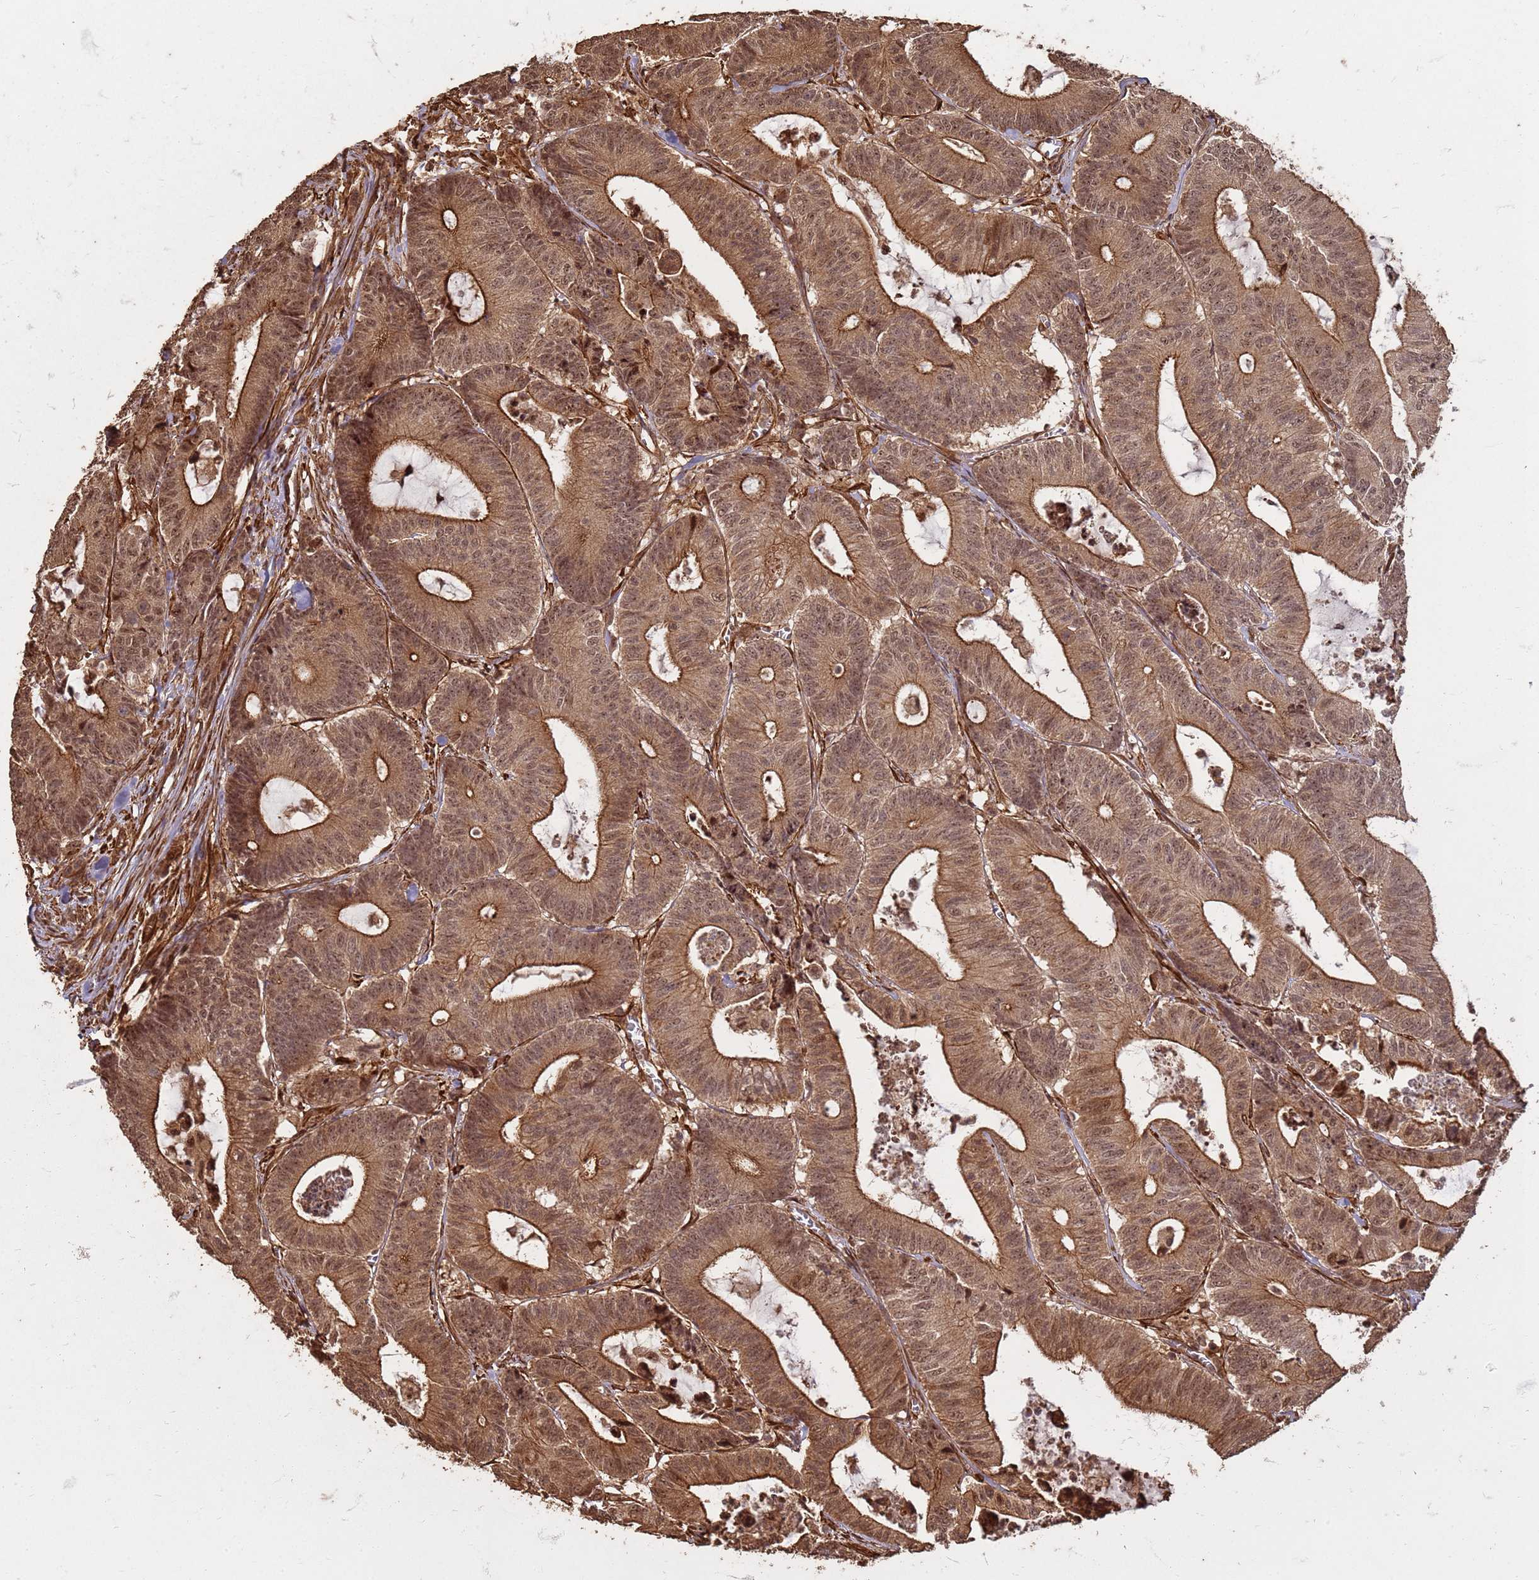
{"staining": {"intensity": "moderate", "quantity": ">75%", "location": "cytoplasmic/membranous,nuclear"}, "tissue": "colorectal cancer", "cell_type": "Tumor cells", "image_type": "cancer", "snomed": [{"axis": "morphology", "description": "Adenocarcinoma, NOS"}, {"axis": "topography", "description": "Colon"}], "caption": "This photomicrograph shows immunohistochemistry (IHC) staining of human adenocarcinoma (colorectal), with medium moderate cytoplasmic/membranous and nuclear staining in approximately >75% of tumor cells.", "gene": "KIF26A", "patient": {"sex": "female", "age": 84}}